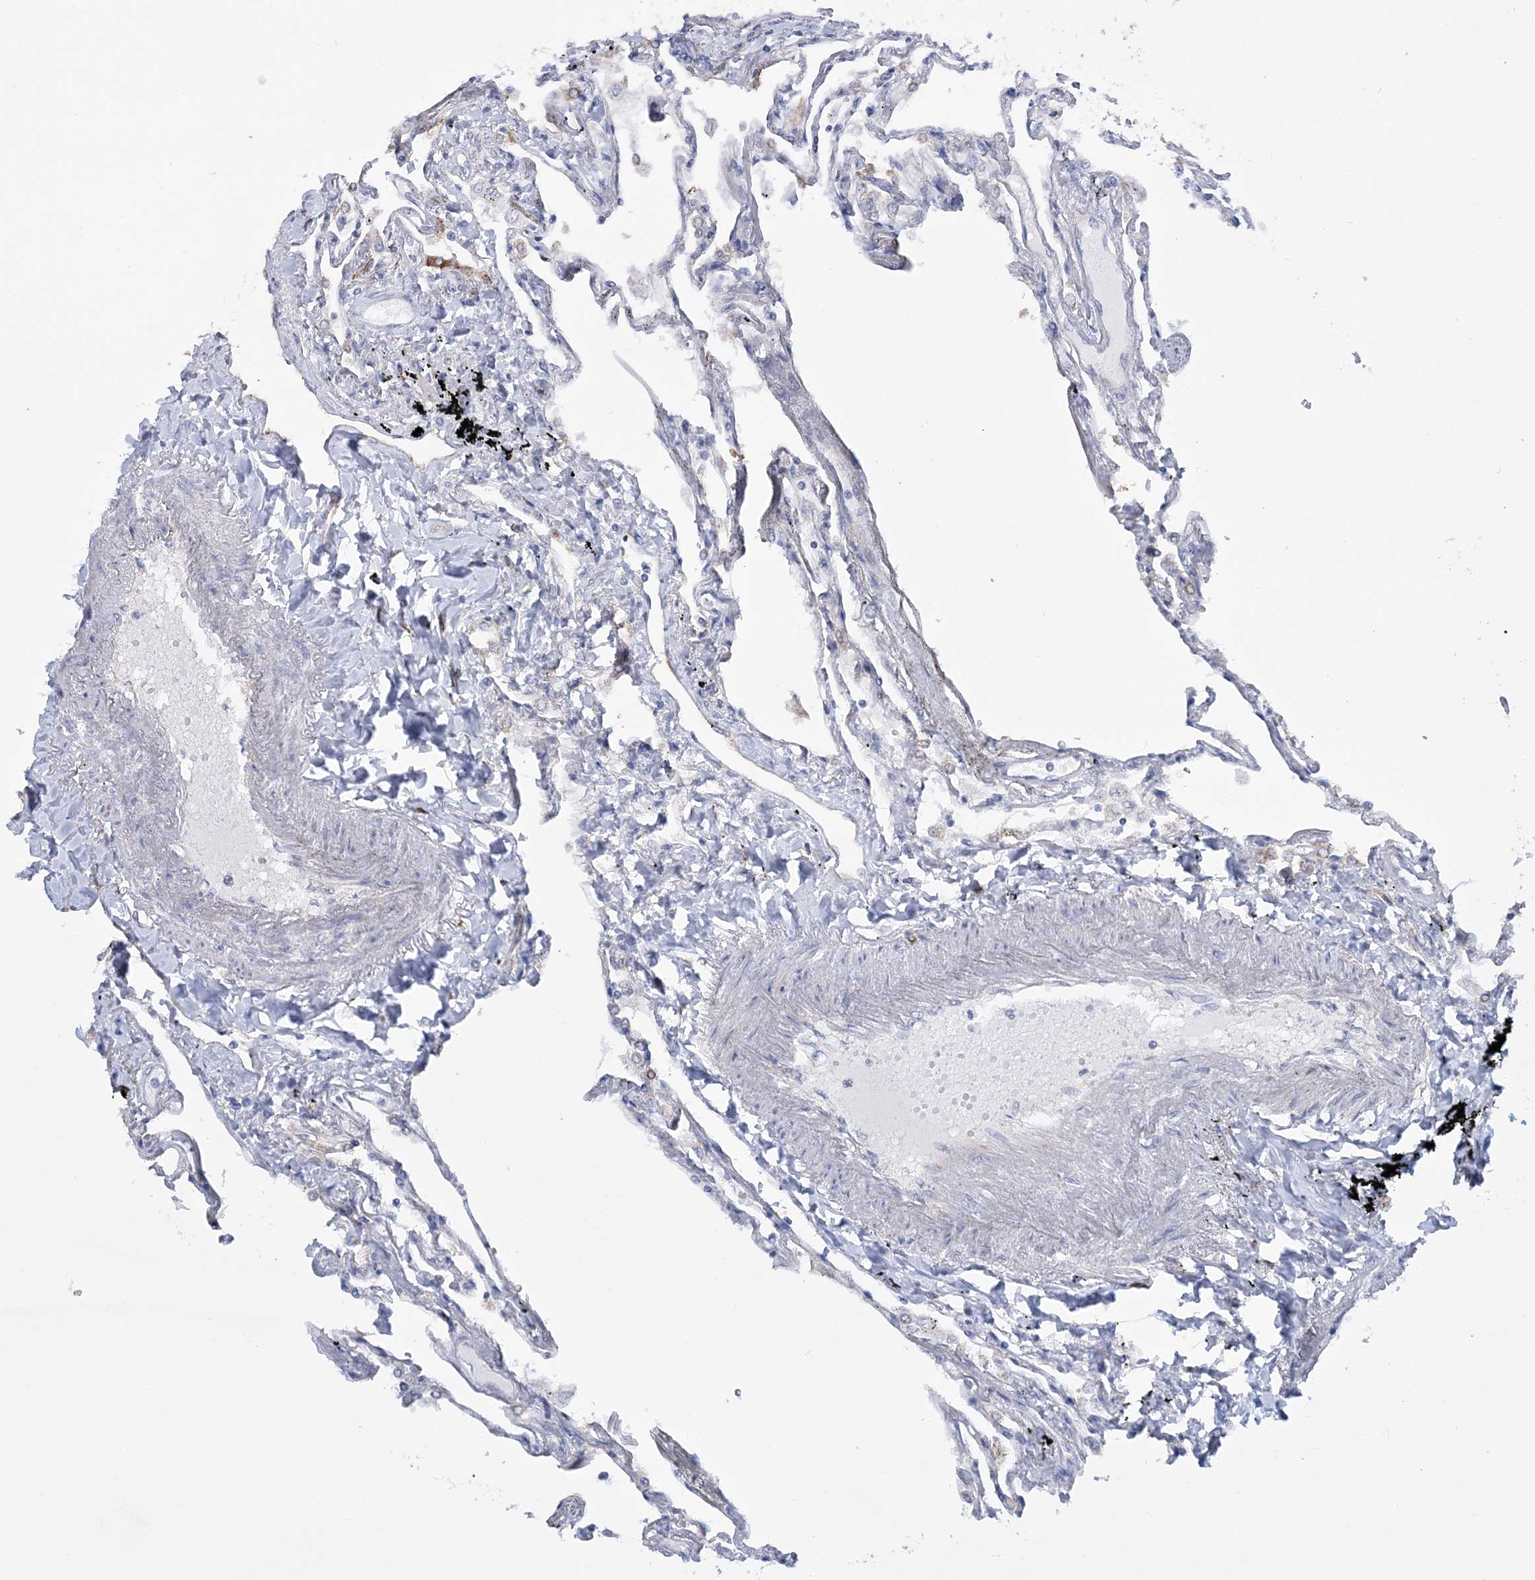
{"staining": {"intensity": "negative", "quantity": "none", "location": "none"}, "tissue": "lung", "cell_type": "Alveolar cells", "image_type": "normal", "snomed": [{"axis": "morphology", "description": "Normal tissue, NOS"}, {"axis": "topography", "description": "Lung"}], "caption": "Immunohistochemistry (IHC) micrograph of unremarkable lung: human lung stained with DAB (3,3'-diaminobenzidine) reveals no significant protein positivity in alveolar cells. (DAB immunohistochemistry with hematoxylin counter stain).", "gene": "RAB11FIP5", "patient": {"sex": "female", "age": 67}}